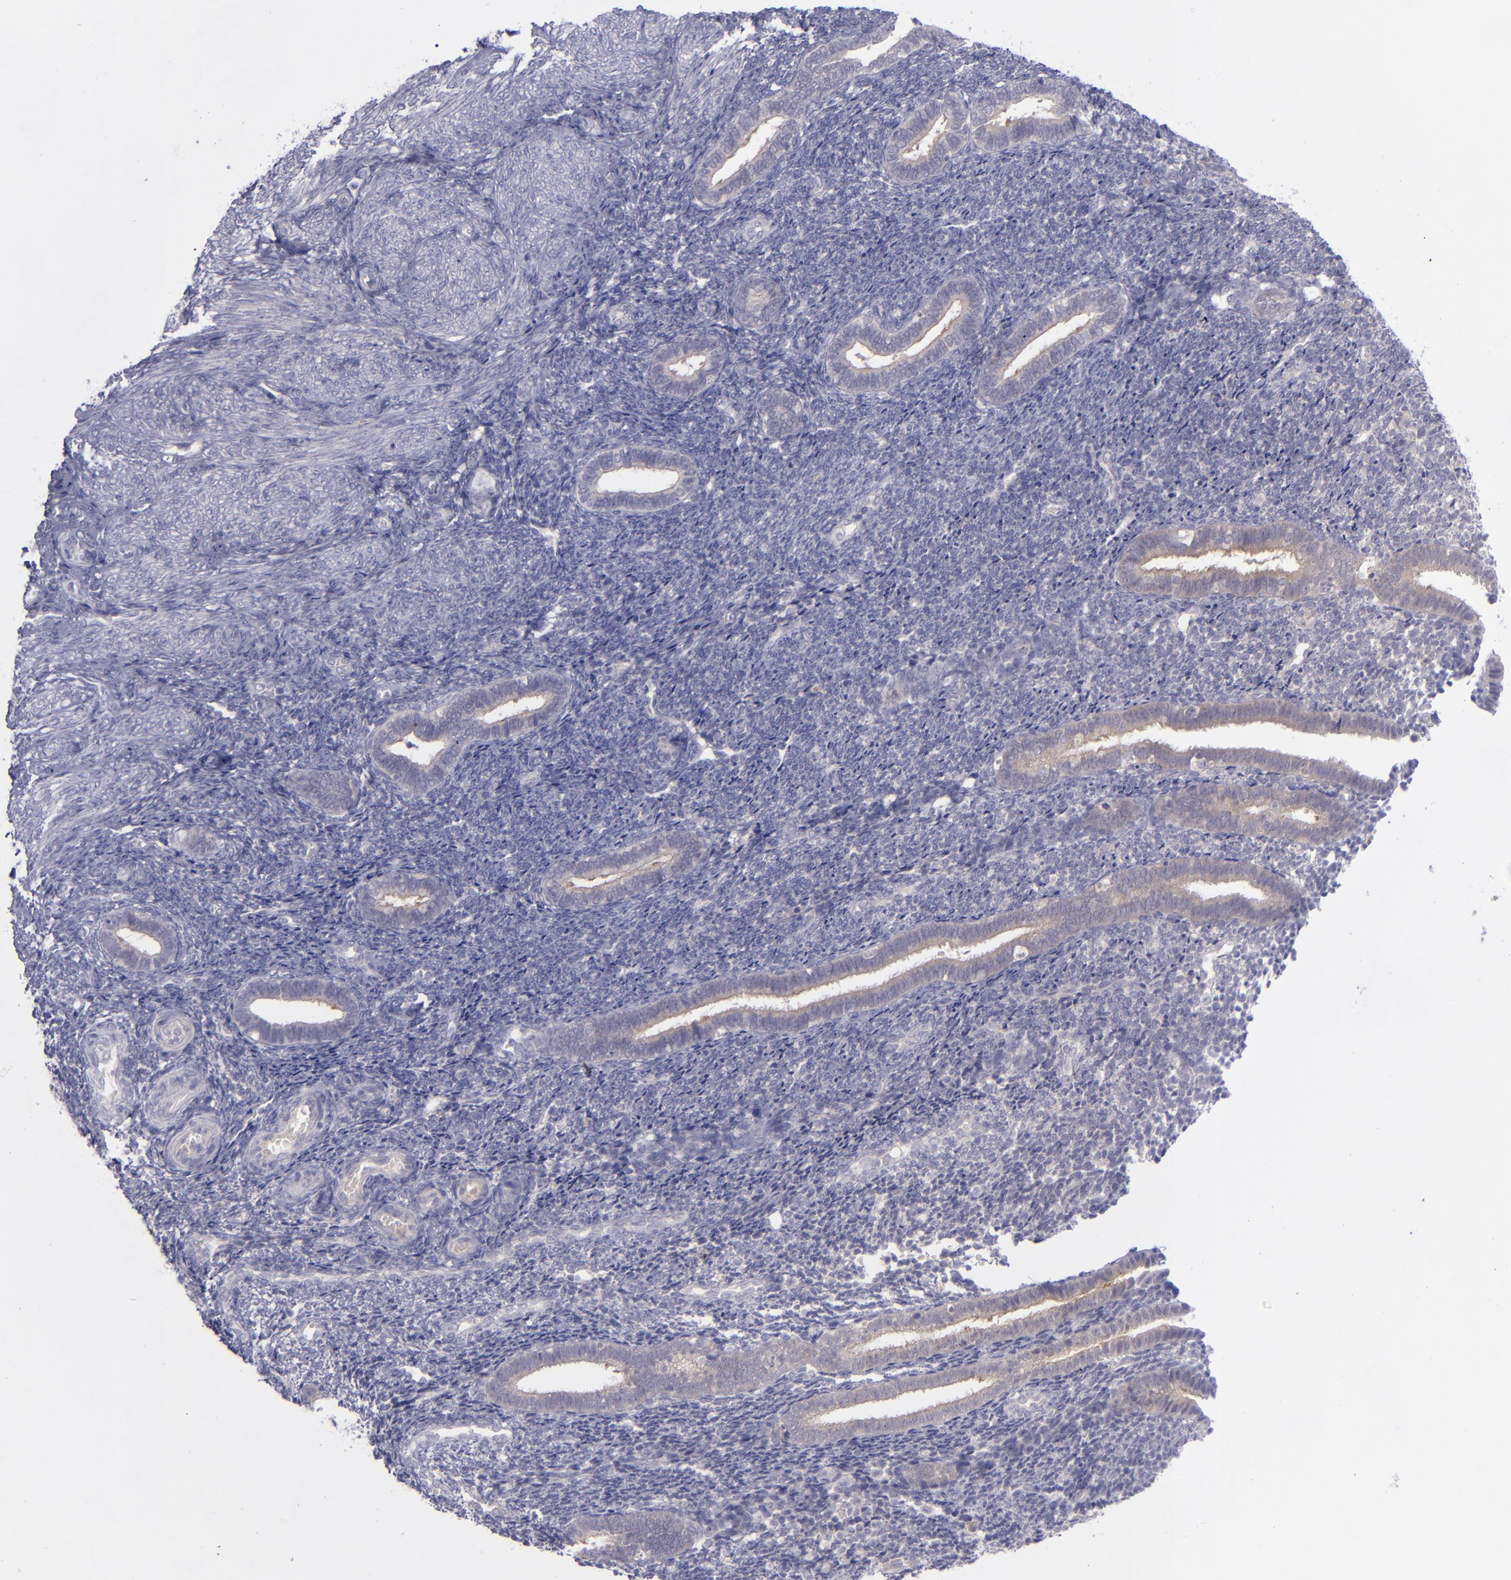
{"staining": {"intensity": "negative", "quantity": "none", "location": "none"}, "tissue": "endometrium", "cell_type": "Cells in endometrial stroma", "image_type": "normal", "snomed": [{"axis": "morphology", "description": "Normal tissue, NOS"}, {"axis": "topography", "description": "Endometrium"}], "caption": "DAB (3,3'-diaminobenzidine) immunohistochemical staining of unremarkable human endometrium exhibits no significant expression in cells in endometrial stroma.", "gene": "EVPL", "patient": {"sex": "female", "age": 27}}